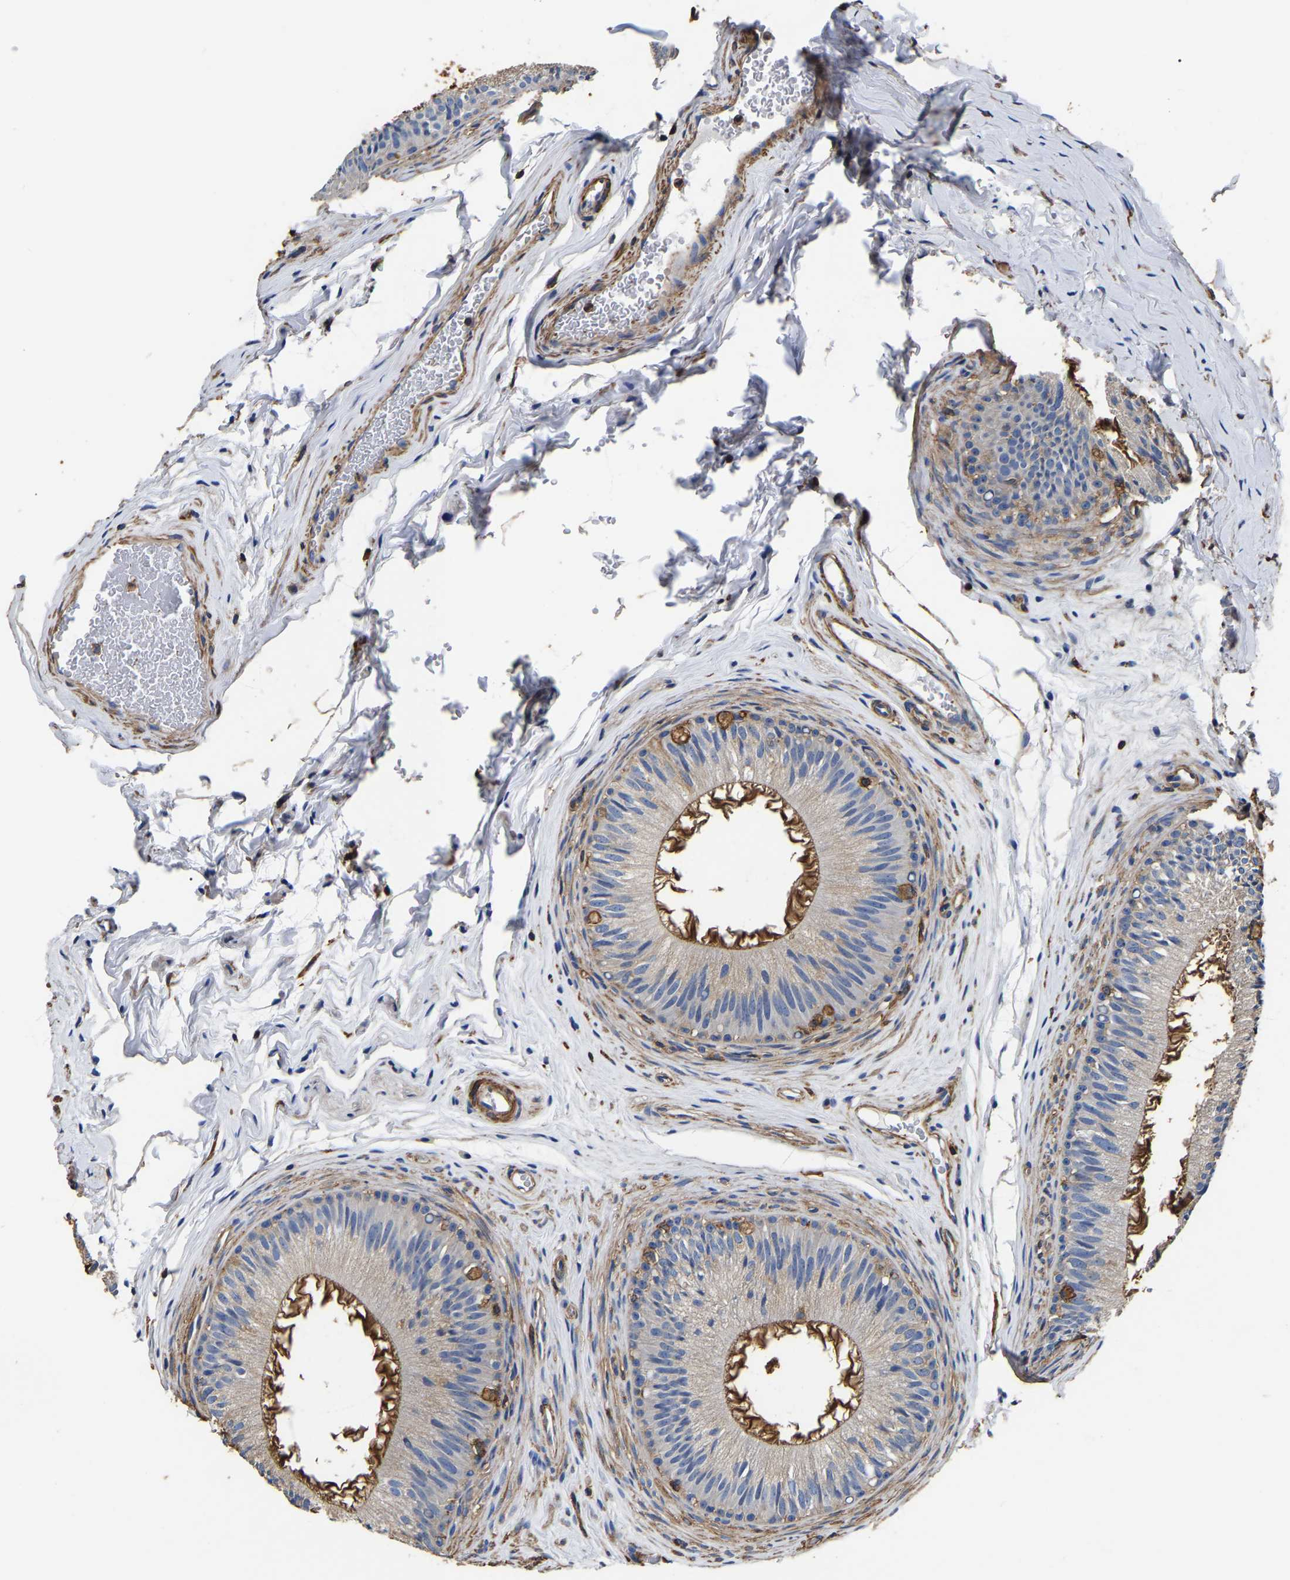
{"staining": {"intensity": "moderate", "quantity": ">75%", "location": "cytoplasmic/membranous"}, "tissue": "epididymis", "cell_type": "Glandular cells", "image_type": "normal", "snomed": [{"axis": "morphology", "description": "Normal tissue, NOS"}, {"axis": "topography", "description": "Testis"}, {"axis": "topography", "description": "Epididymis"}], "caption": "About >75% of glandular cells in benign human epididymis demonstrate moderate cytoplasmic/membranous protein positivity as visualized by brown immunohistochemical staining.", "gene": "ARMT1", "patient": {"sex": "male", "age": 36}}